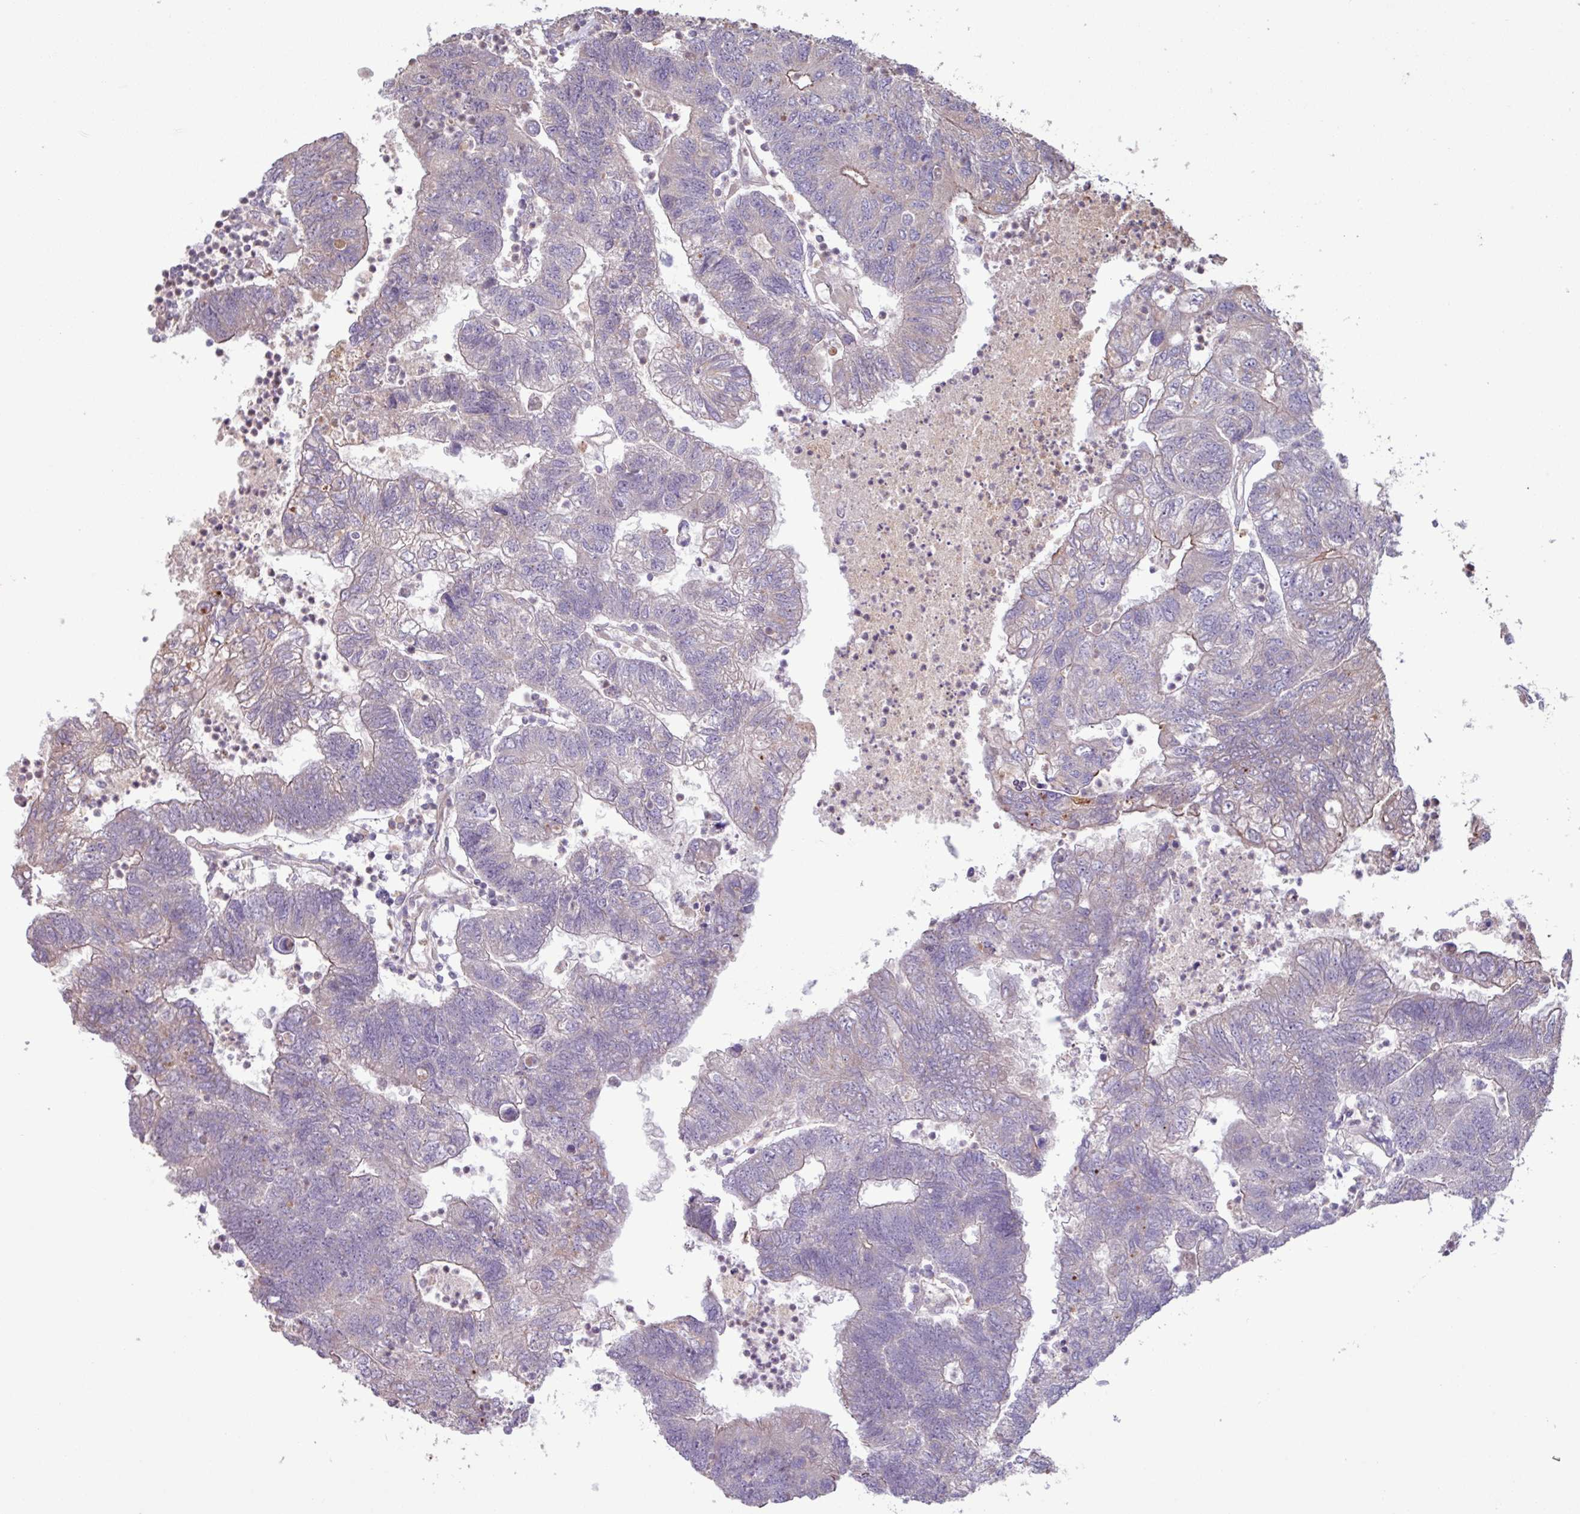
{"staining": {"intensity": "weak", "quantity": "<25%", "location": "cytoplasmic/membranous"}, "tissue": "colorectal cancer", "cell_type": "Tumor cells", "image_type": "cancer", "snomed": [{"axis": "morphology", "description": "Adenocarcinoma, NOS"}, {"axis": "topography", "description": "Colon"}], "caption": "High magnification brightfield microscopy of colorectal cancer (adenocarcinoma) stained with DAB (brown) and counterstained with hematoxylin (blue): tumor cells show no significant staining. The staining was performed using DAB to visualize the protein expression in brown, while the nuclei were stained in blue with hematoxylin (Magnification: 20x).", "gene": "PDPR", "patient": {"sex": "female", "age": 48}}